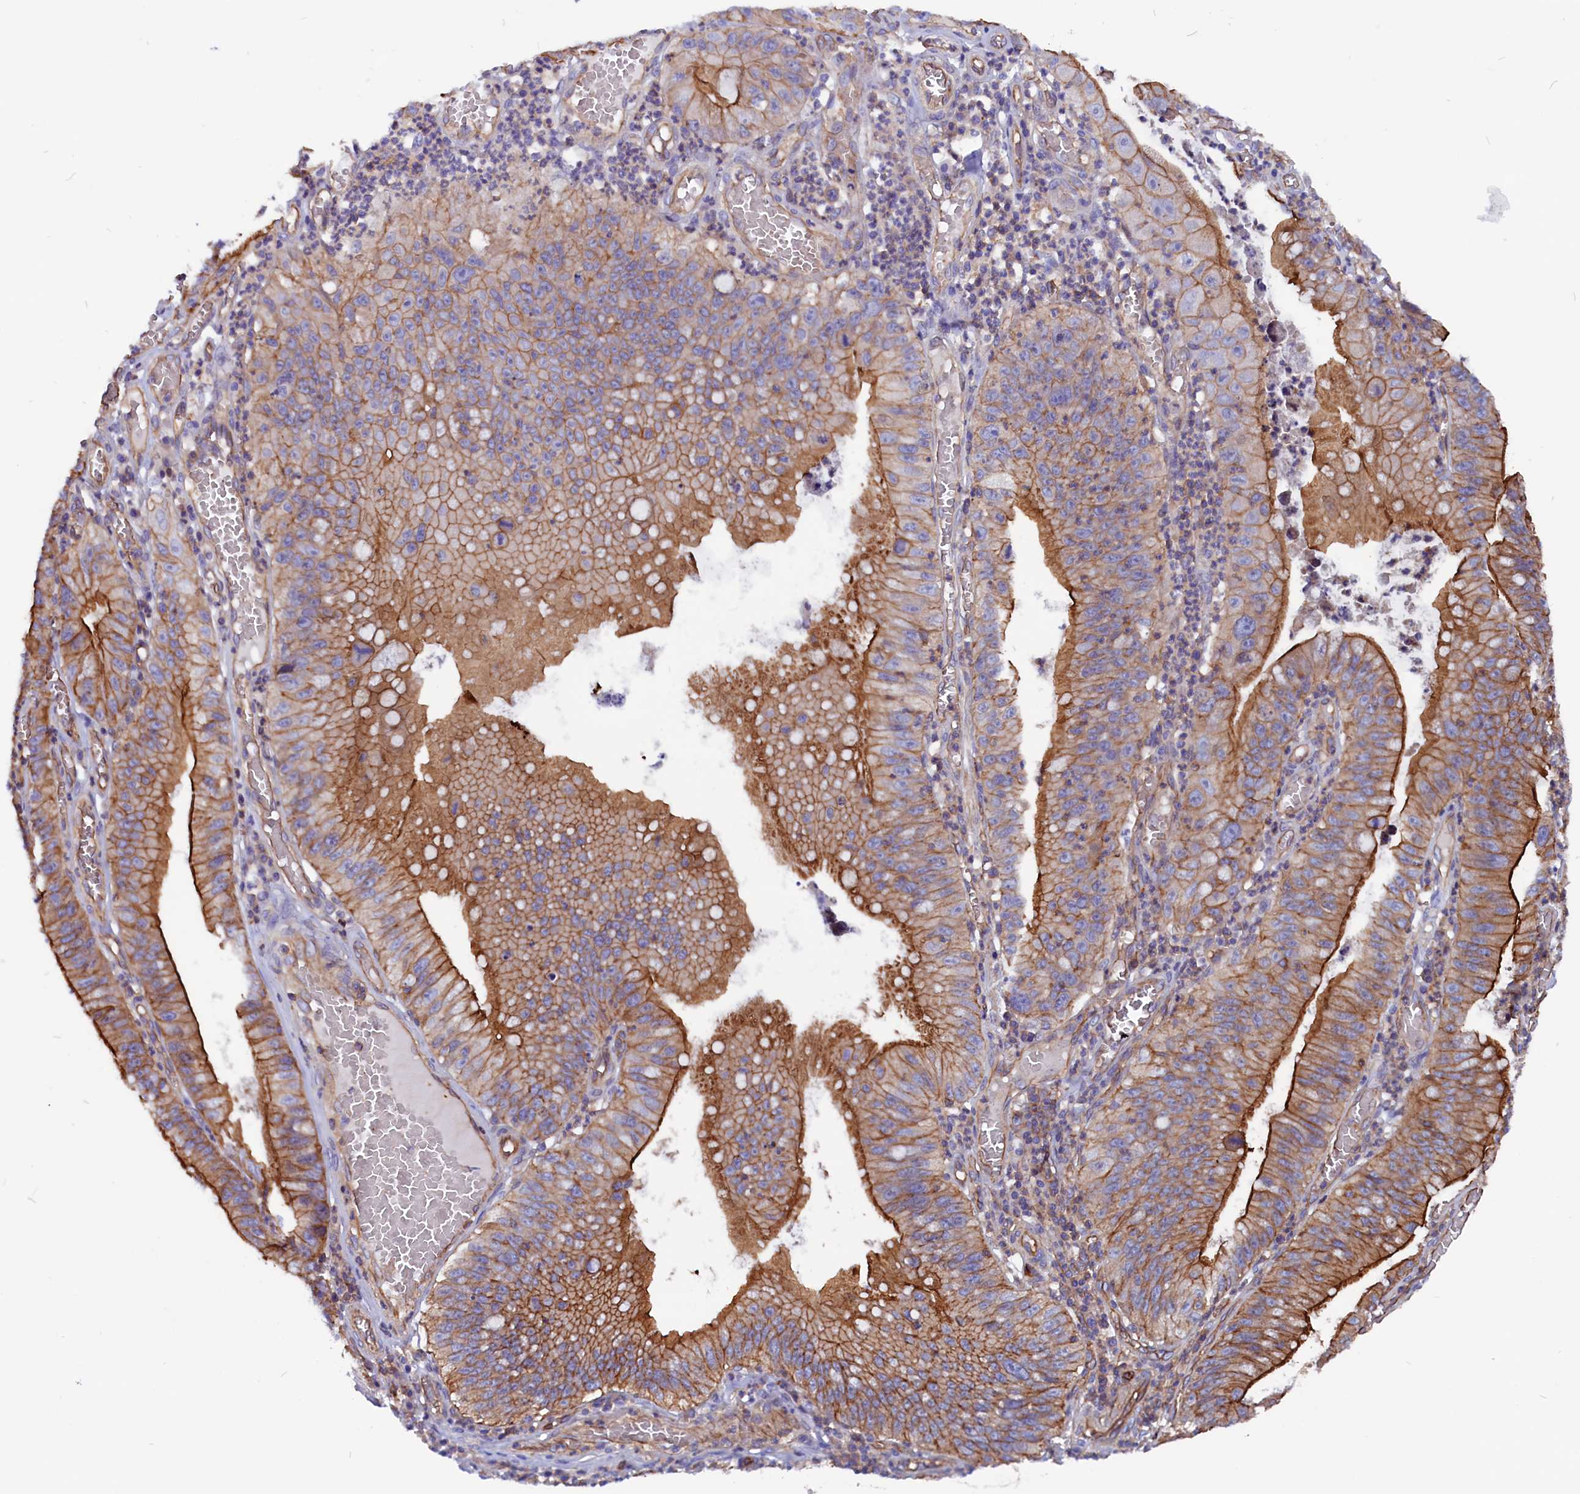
{"staining": {"intensity": "strong", "quantity": "25%-75%", "location": "cytoplasmic/membranous"}, "tissue": "stomach cancer", "cell_type": "Tumor cells", "image_type": "cancer", "snomed": [{"axis": "morphology", "description": "Adenocarcinoma, NOS"}, {"axis": "topography", "description": "Stomach"}], "caption": "Human stomach adenocarcinoma stained with a brown dye reveals strong cytoplasmic/membranous positive expression in approximately 25%-75% of tumor cells.", "gene": "ZNF749", "patient": {"sex": "male", "age": 59}}